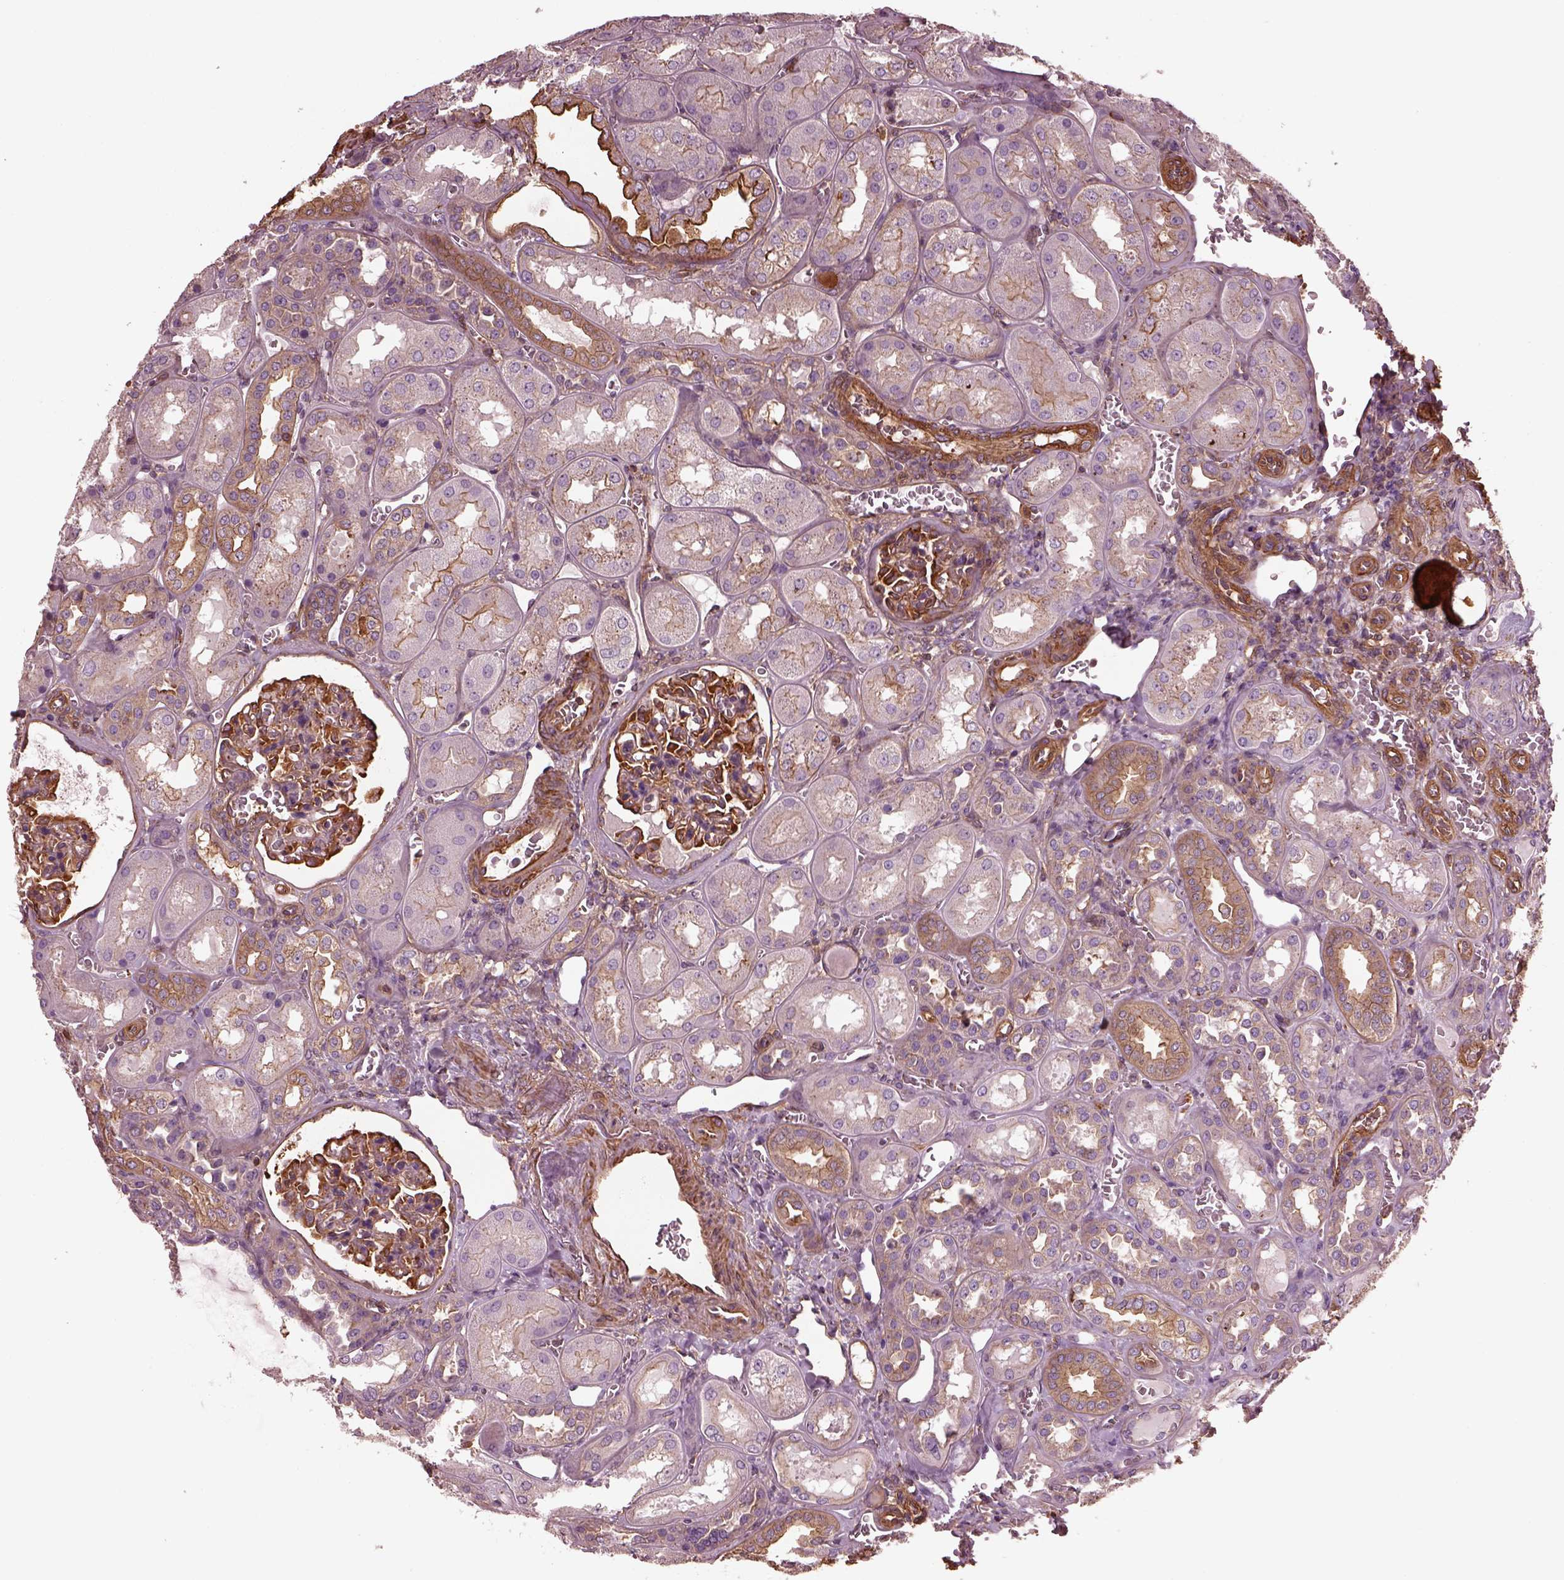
{"staining": {"intensity": "strong", "quantity": ">75%", "location": "cytoplasmic/membranous"}, "tissue": "kidney", "cell_type": "Cells in glomeruli", "image_type": "normal", "snomed": [{"axis": "morphology", "description": "Normal tissue, NOS"}, {"axis": "topography", "description": "Kidney"}], "caption": "A brown stain highlights strong cytoplasmic/membranous positivity of a protein in cells in glomeruli of benign kidney. (Brightfield microscopy of DAB IHC at high magnification).", "gene": "MYL1", "patient": {"sex": "male", "age": 73}}